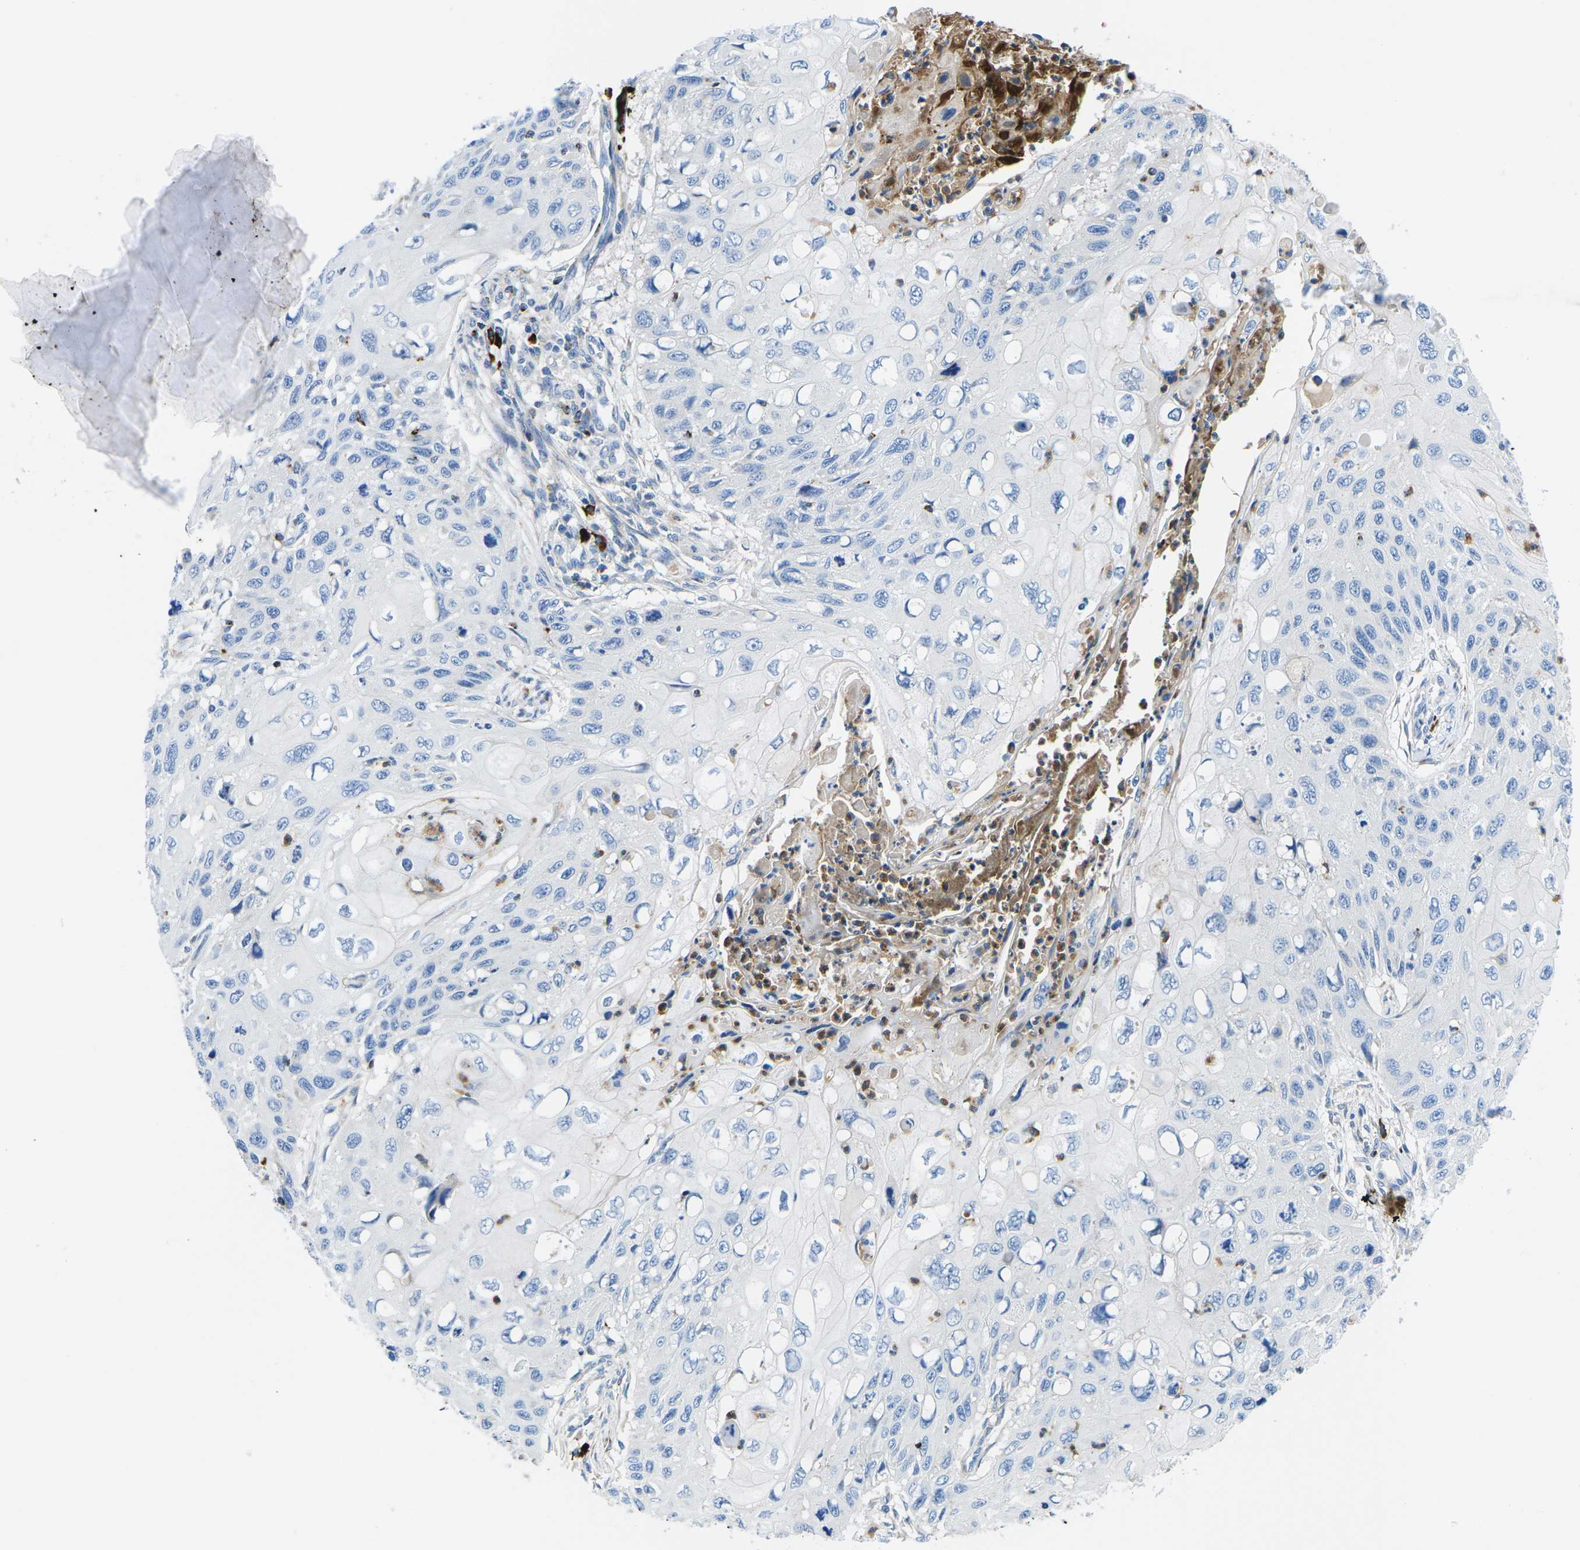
{"staining": {"intensity": "negative", "quantity": "none", "location": "none"}, "tissue": "cervical cancer", "cell_type": "Tumor cells", "image_type": "cancer", "snomed": [{"axis": "morphology", "description": "Squamous cell carcinoma, NOS"}, {"axis": "topography", "description": "Cervix"}], "caption": "DAB (3,3'-diaminobenzidine) immunohistochemical staining of human cervical cancer shows no significant positivity in tumor cells.", "gene": "MC4R", "patient": {"sex": "female", "age": 70}}